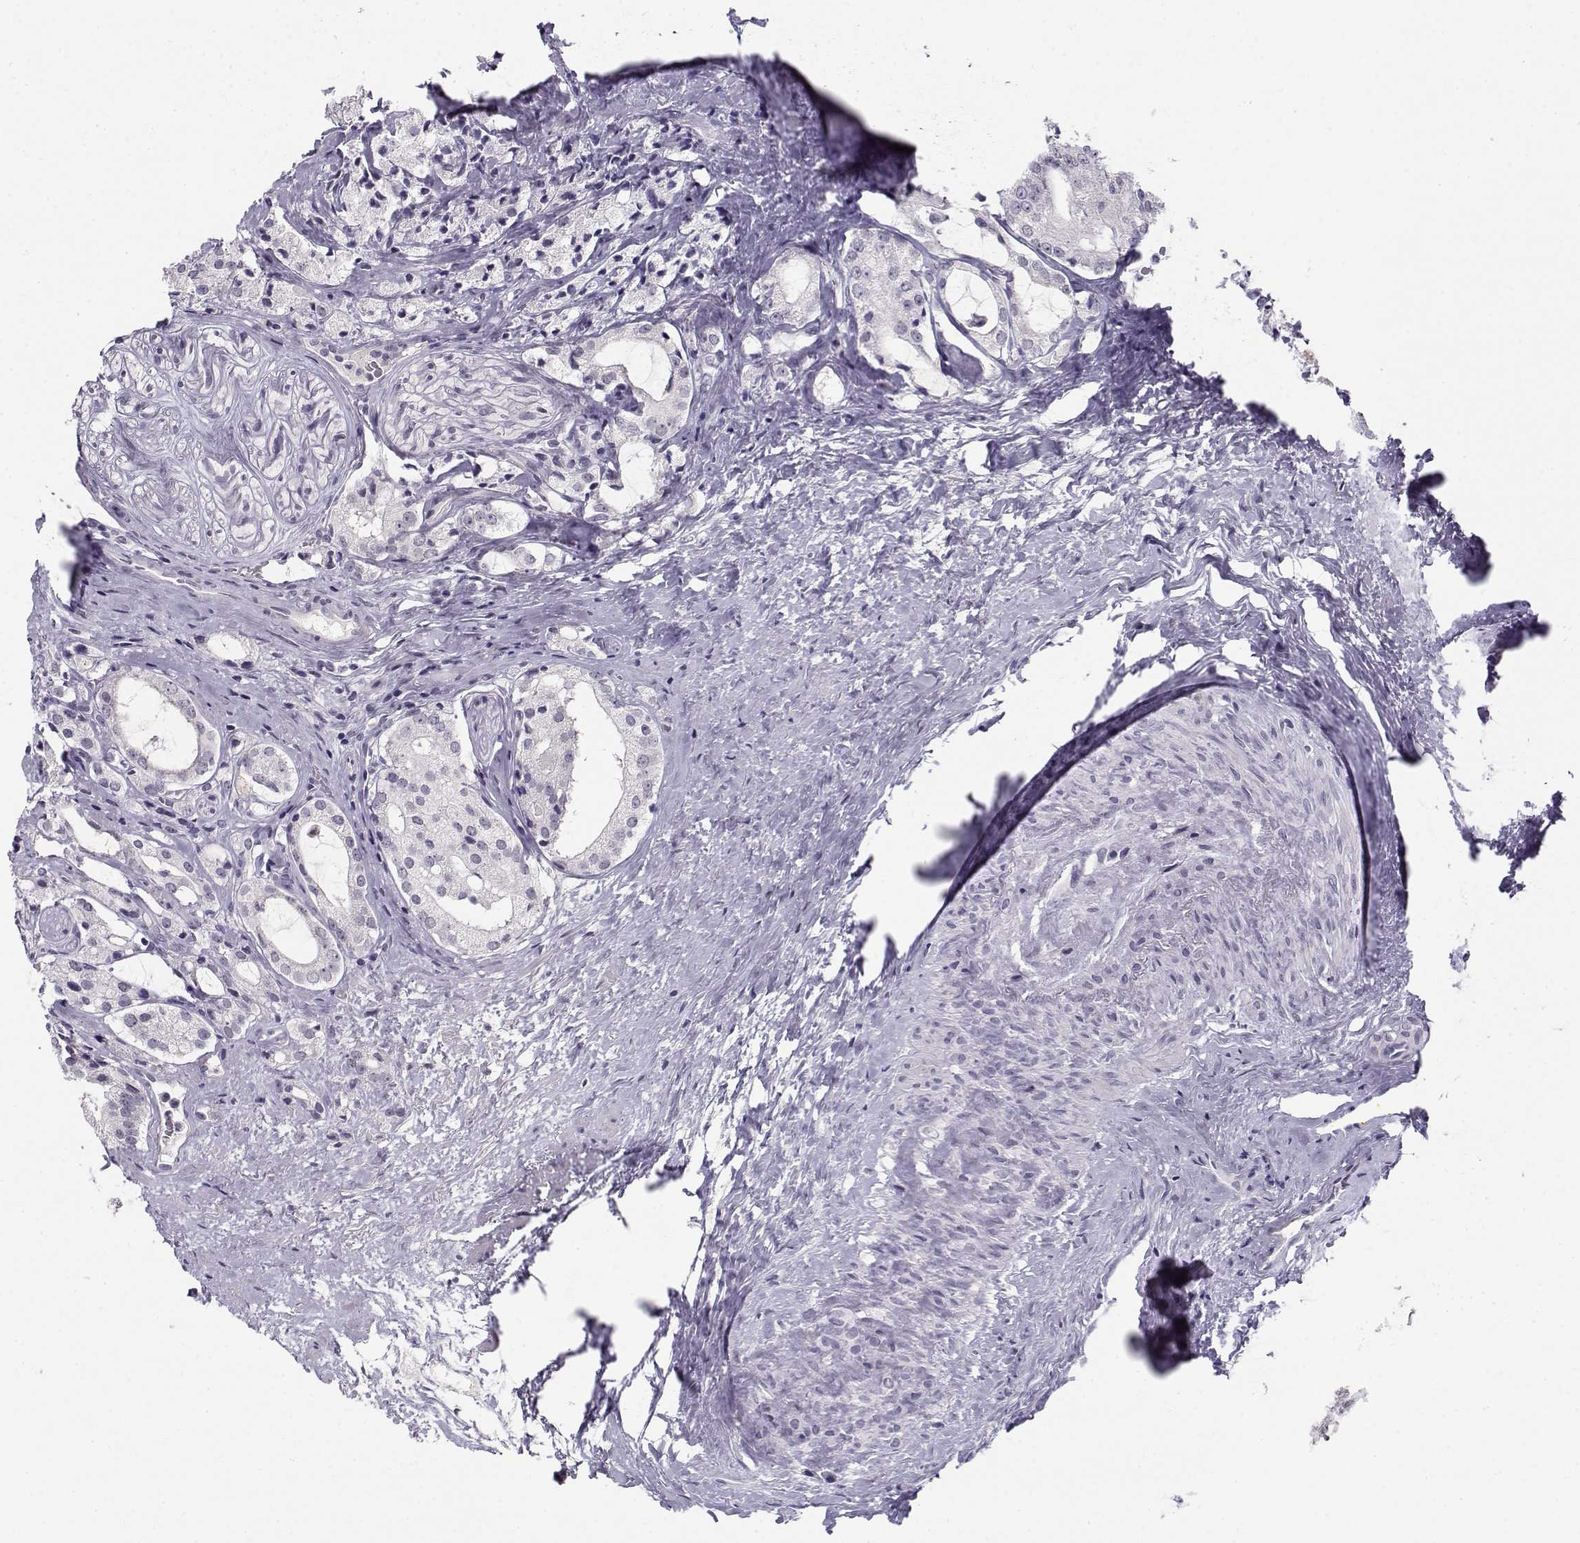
{"staining": {"intensity": "negative", "quantity": "none", "location": "none"}, "tissue": "prostate cancer", "cell_type": "Tumor cells", "image_type": "cancer", "snomed": [{"axis": "morphology", "description": "Adenocarcinoma, NOS"}, {"axis": "topography", "description": "Prostate"}], "caption": "The image displays no staining of tumor cells in prostate adenocarcinoma.", "gene": "C16orf86", "patient": {"sex": "male", "age": 66}}